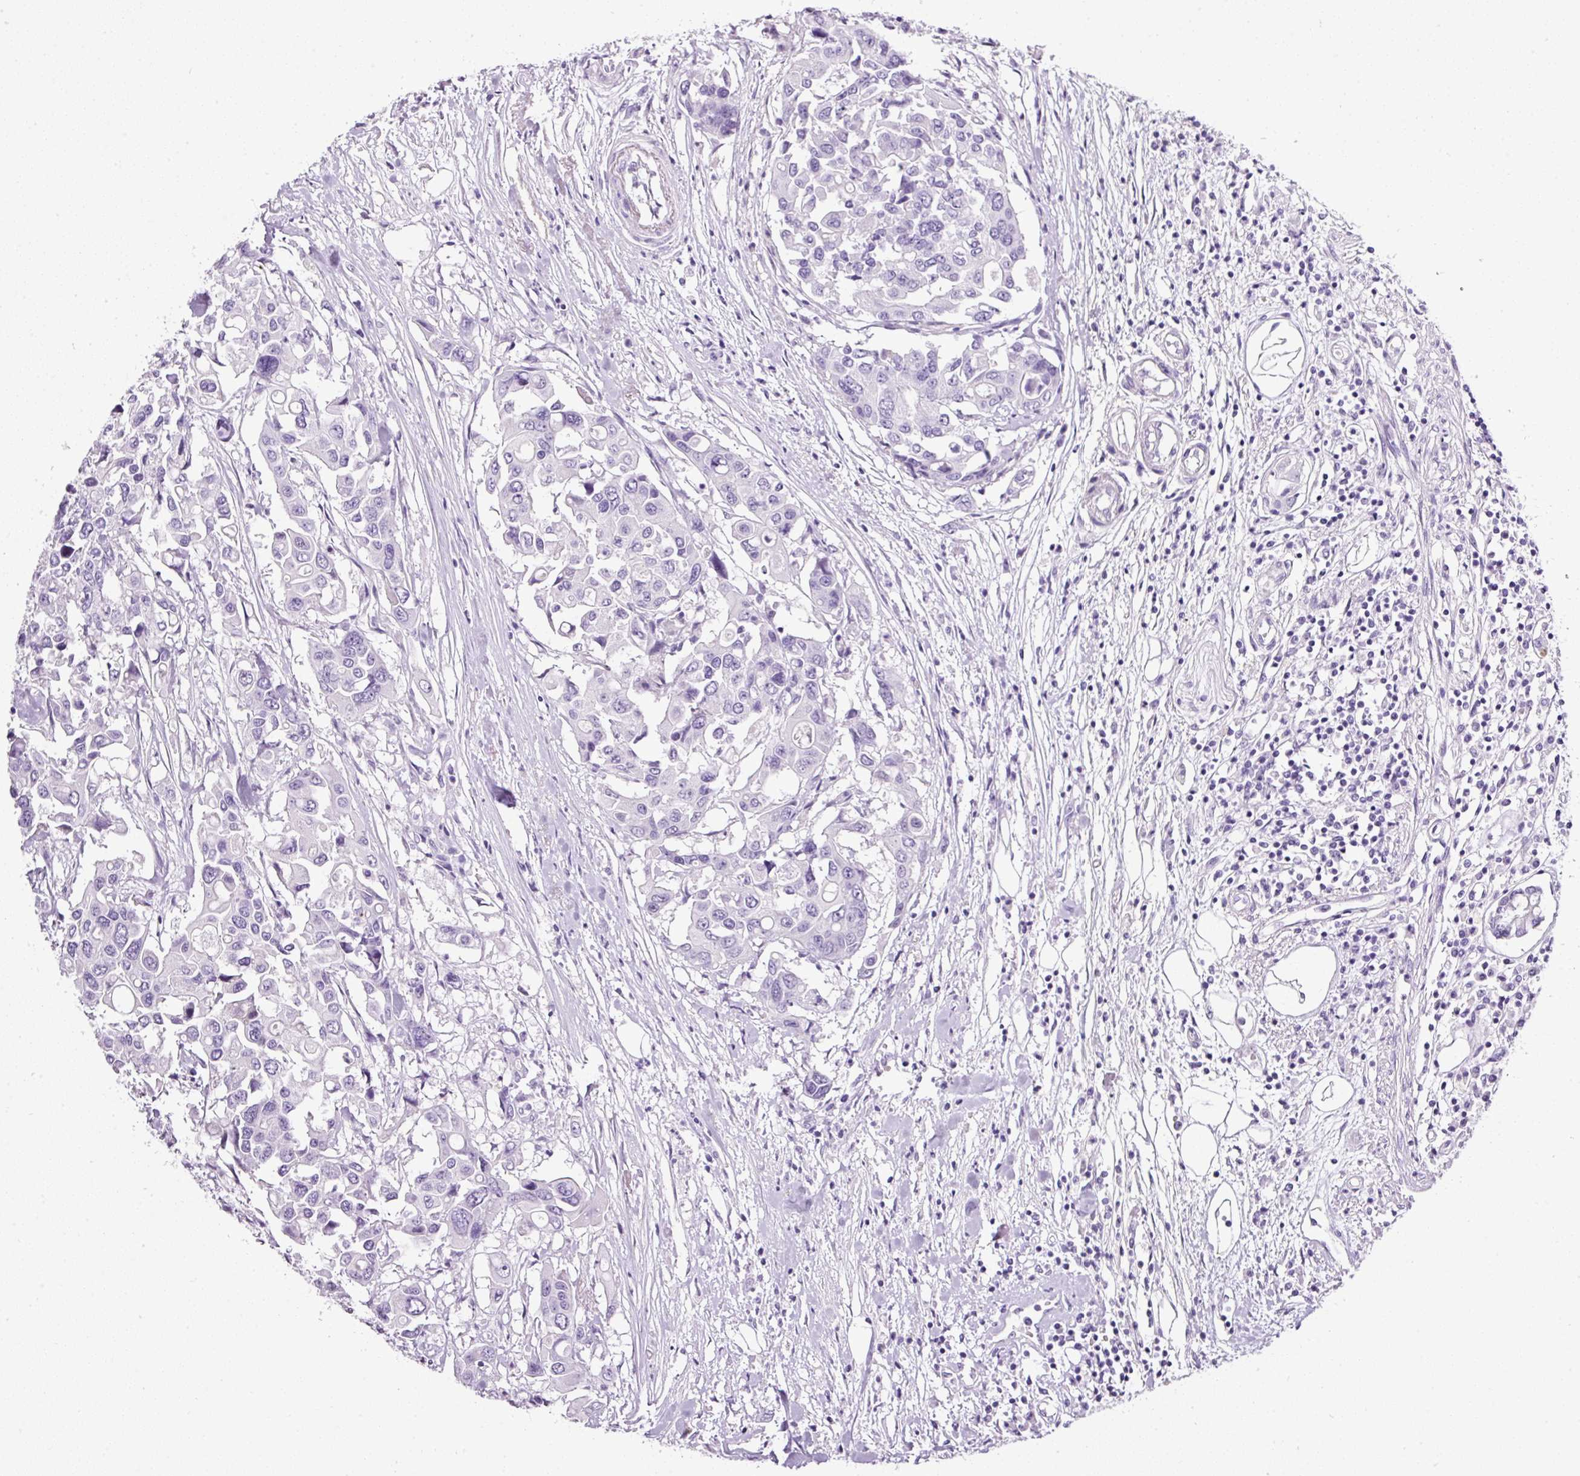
{"staining": {"intensity": "negative", "quantity": "none", "location": "none"}, "tissue": "colorectal cancer", "cell_type": "Tumor cells", "image_type": "cancer", "snomed": [{"axis": "morphology", "description": "Adenocarcinoma, NOS"}, {"axis": "topography", "description": "Colon"}], "caption": "The image reveals no significant expression in tumor cells of colorectal cancer (adenocarcinoma).", "gene": "BSND", "patient": {"sex": "male", "age": 77}}